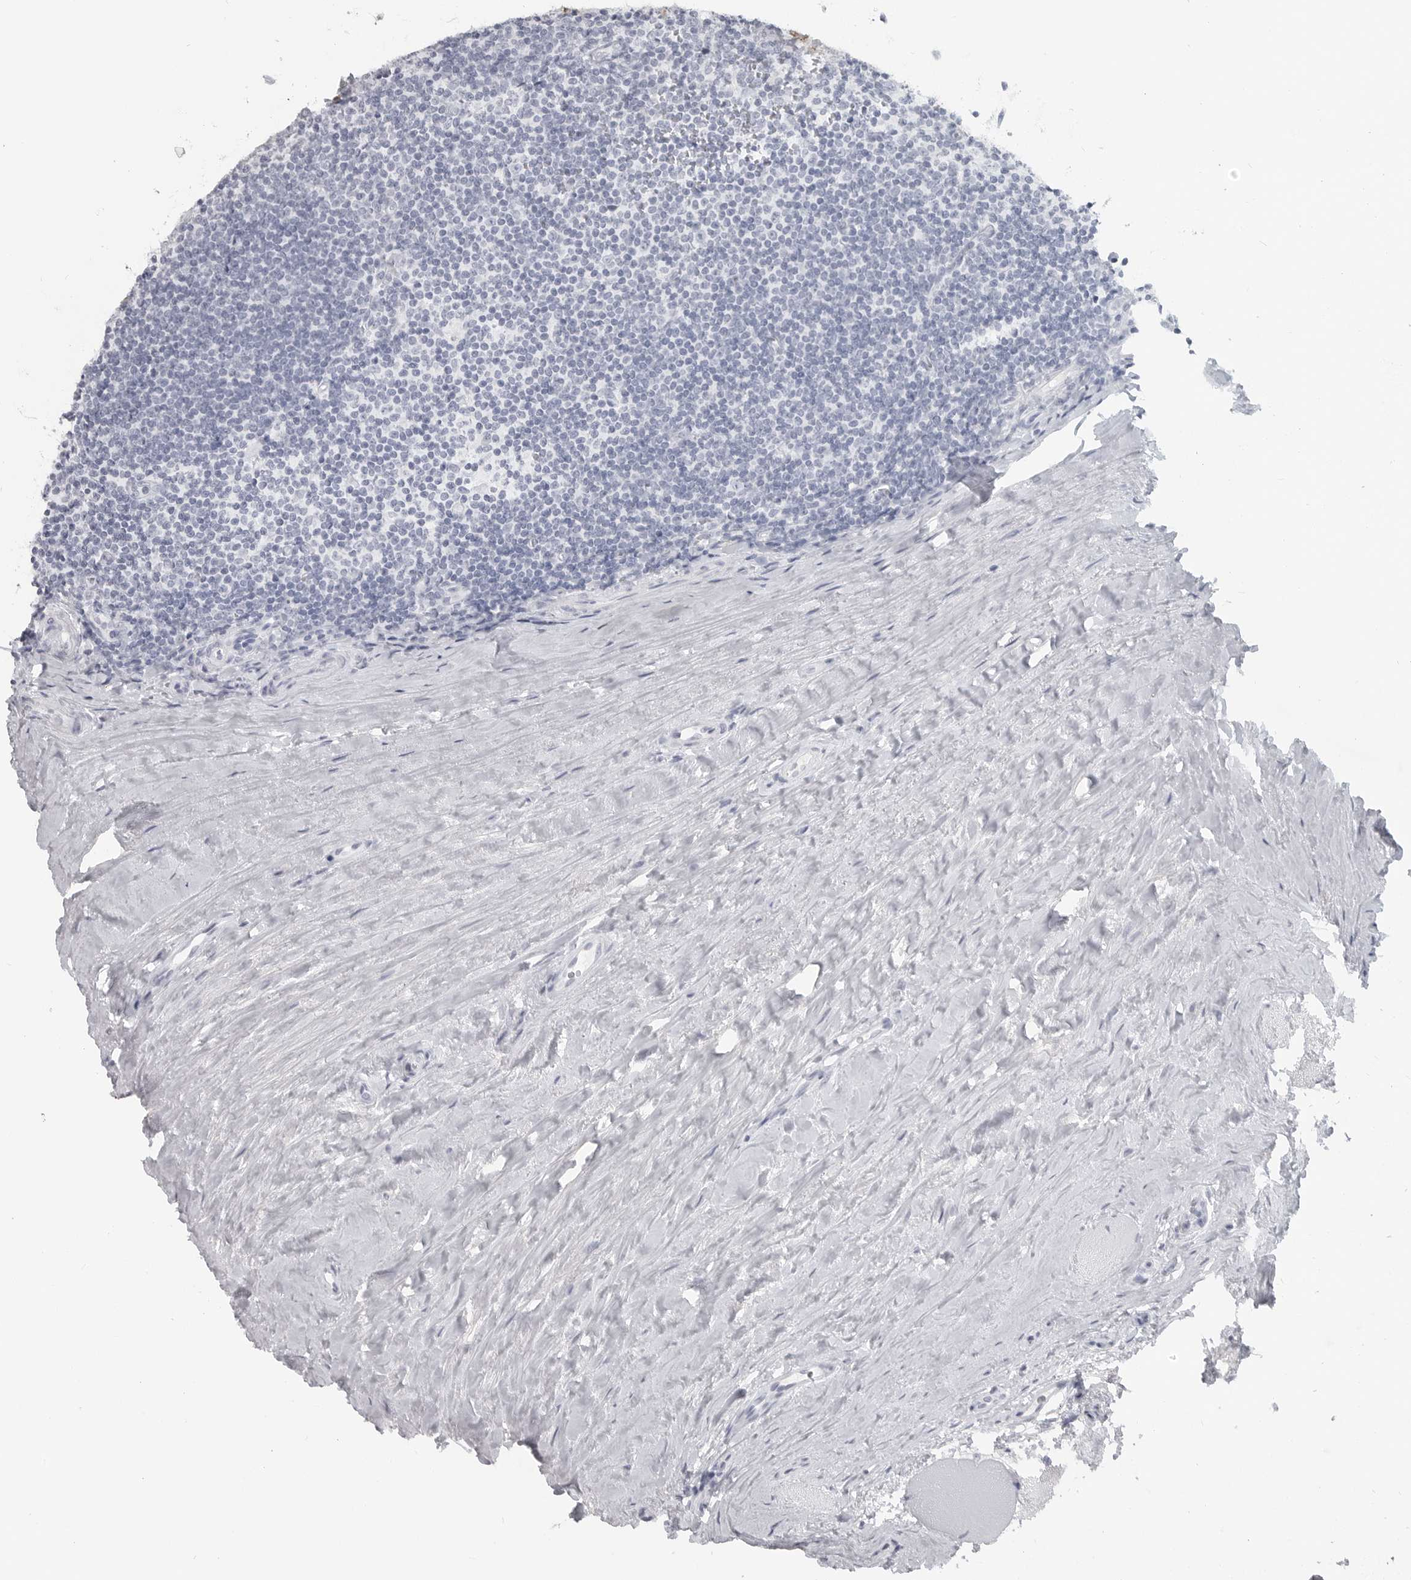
{"staining": {"intensity": "negative", "quantity": "none", "location": "none"}, "tissue": "tonsil", "cell_type": "Germinal center cells", "image_type": "normal", "snomed": [{"axis": "morphology", "description": "Normal tissue, NOS"}, {"axis": "topography", "description": "Tonsil"}], "caption": "The photomicrograph demonstrates no significant expression in germinal center cells of tonsil. Brightfield microscopy of immunohistochemistry (IHC) stained with DAB (3,3'-diaminobenzidine) (brown) and hematoxylin (blue), captured at high magnification.", "gene": "LY6D", "patient": {"sex": "male", "age": 27}}